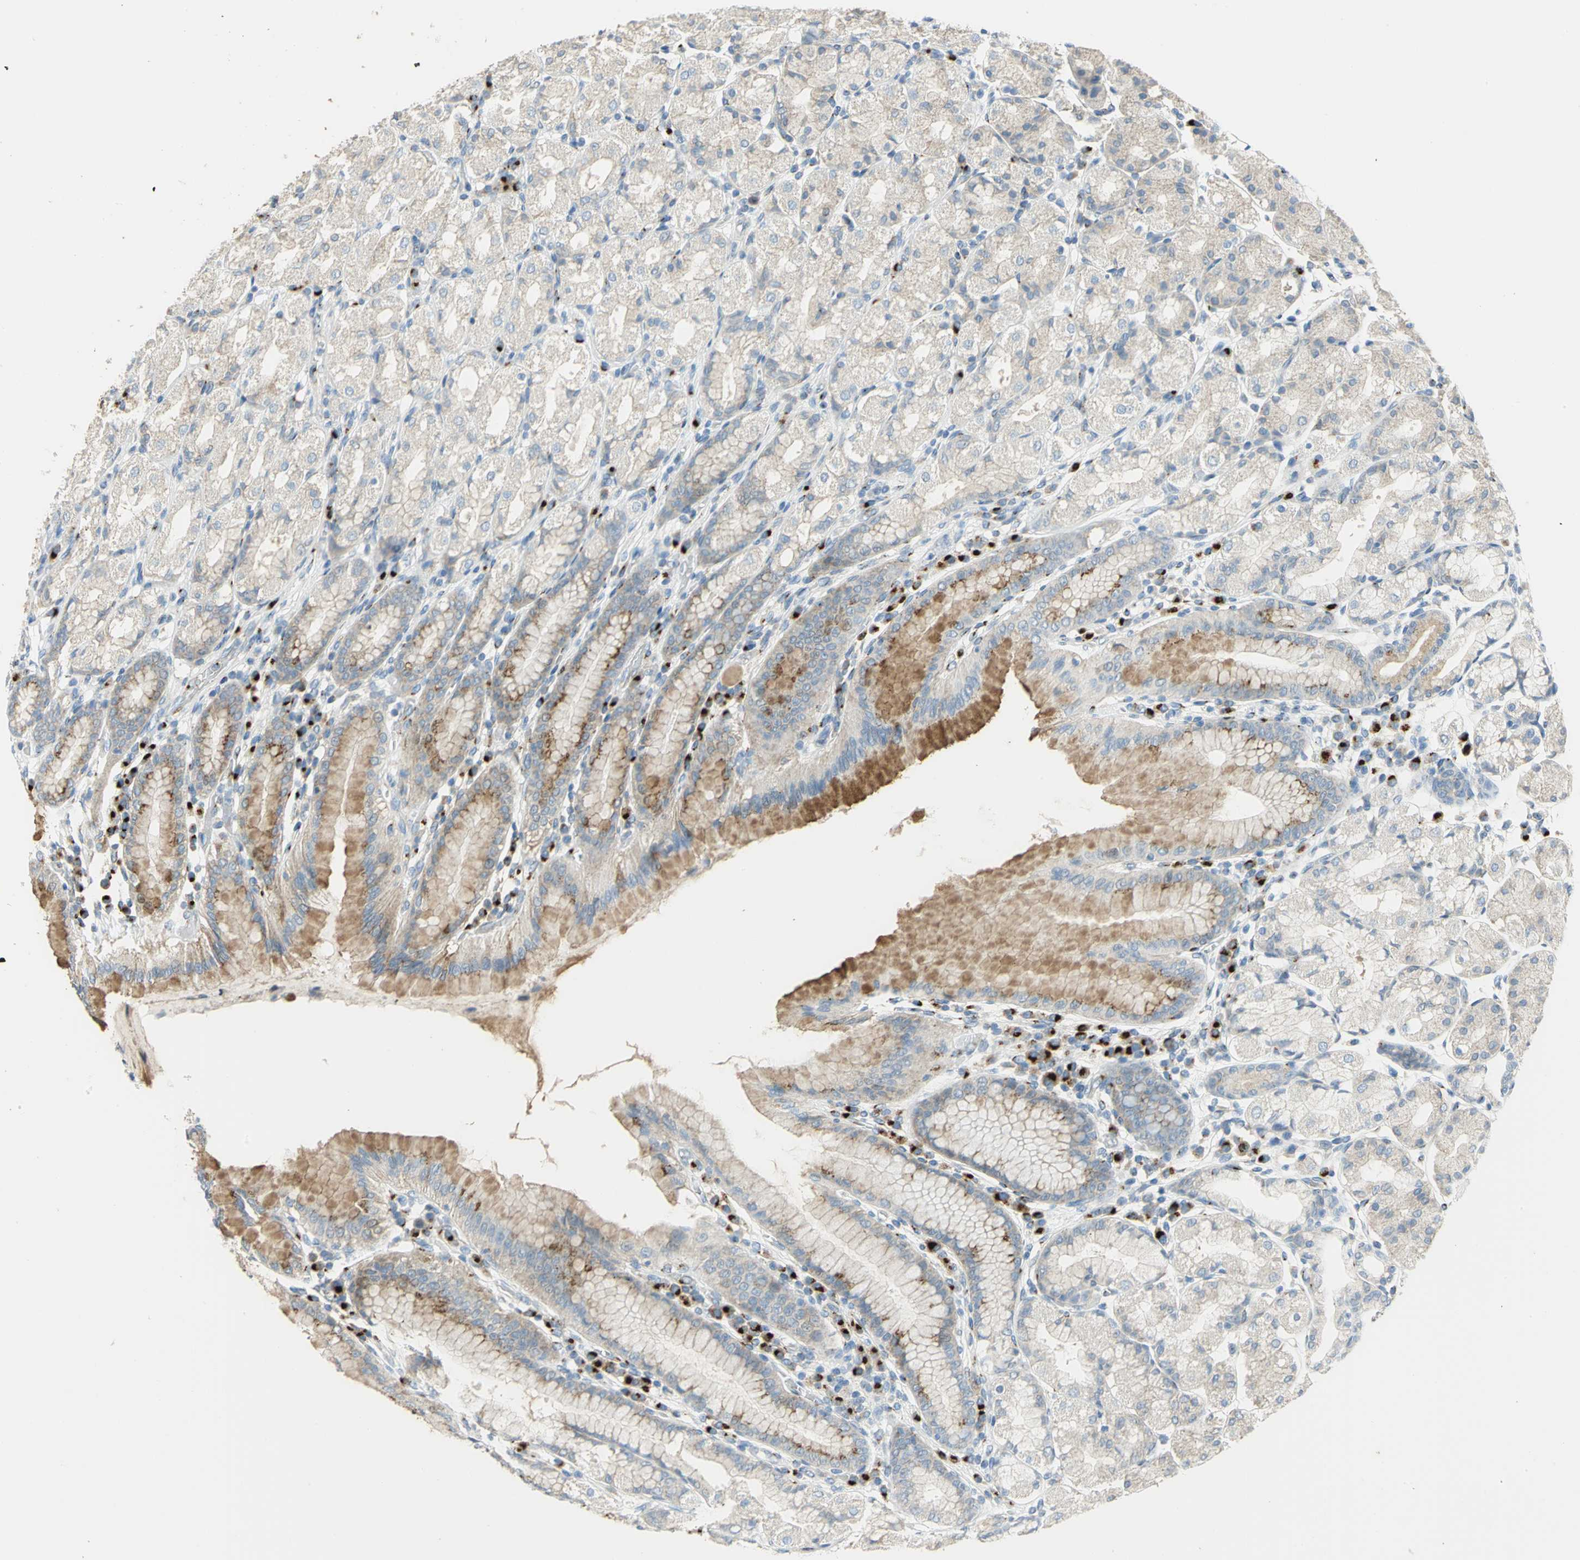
{"staining": {"intensity": "strong", "quantity": "<25%", "location": "cytoplasmic/membranous"}, "tissue": "stomach", "cell_type": "Glandular cells", "image_type": "normal", "snomed": [{"axis": "morphology", "description": "Normal tissue, NOS"}, {"axis": "topography", "description": "Stomach, upper"}], "caption": "Stomach stained for a protein exhibits strong cytoplasmic/membranous positivity in glandular cells. The staining was performed using DAB (3,3'-diaminobenzidine) to visualize the protein expression in brown, while the nuclei were stained in blue with hematoxylin (Magnification: 20x).", "gene": "GPR3", "patient": {"sex": "male", "age": 68}}